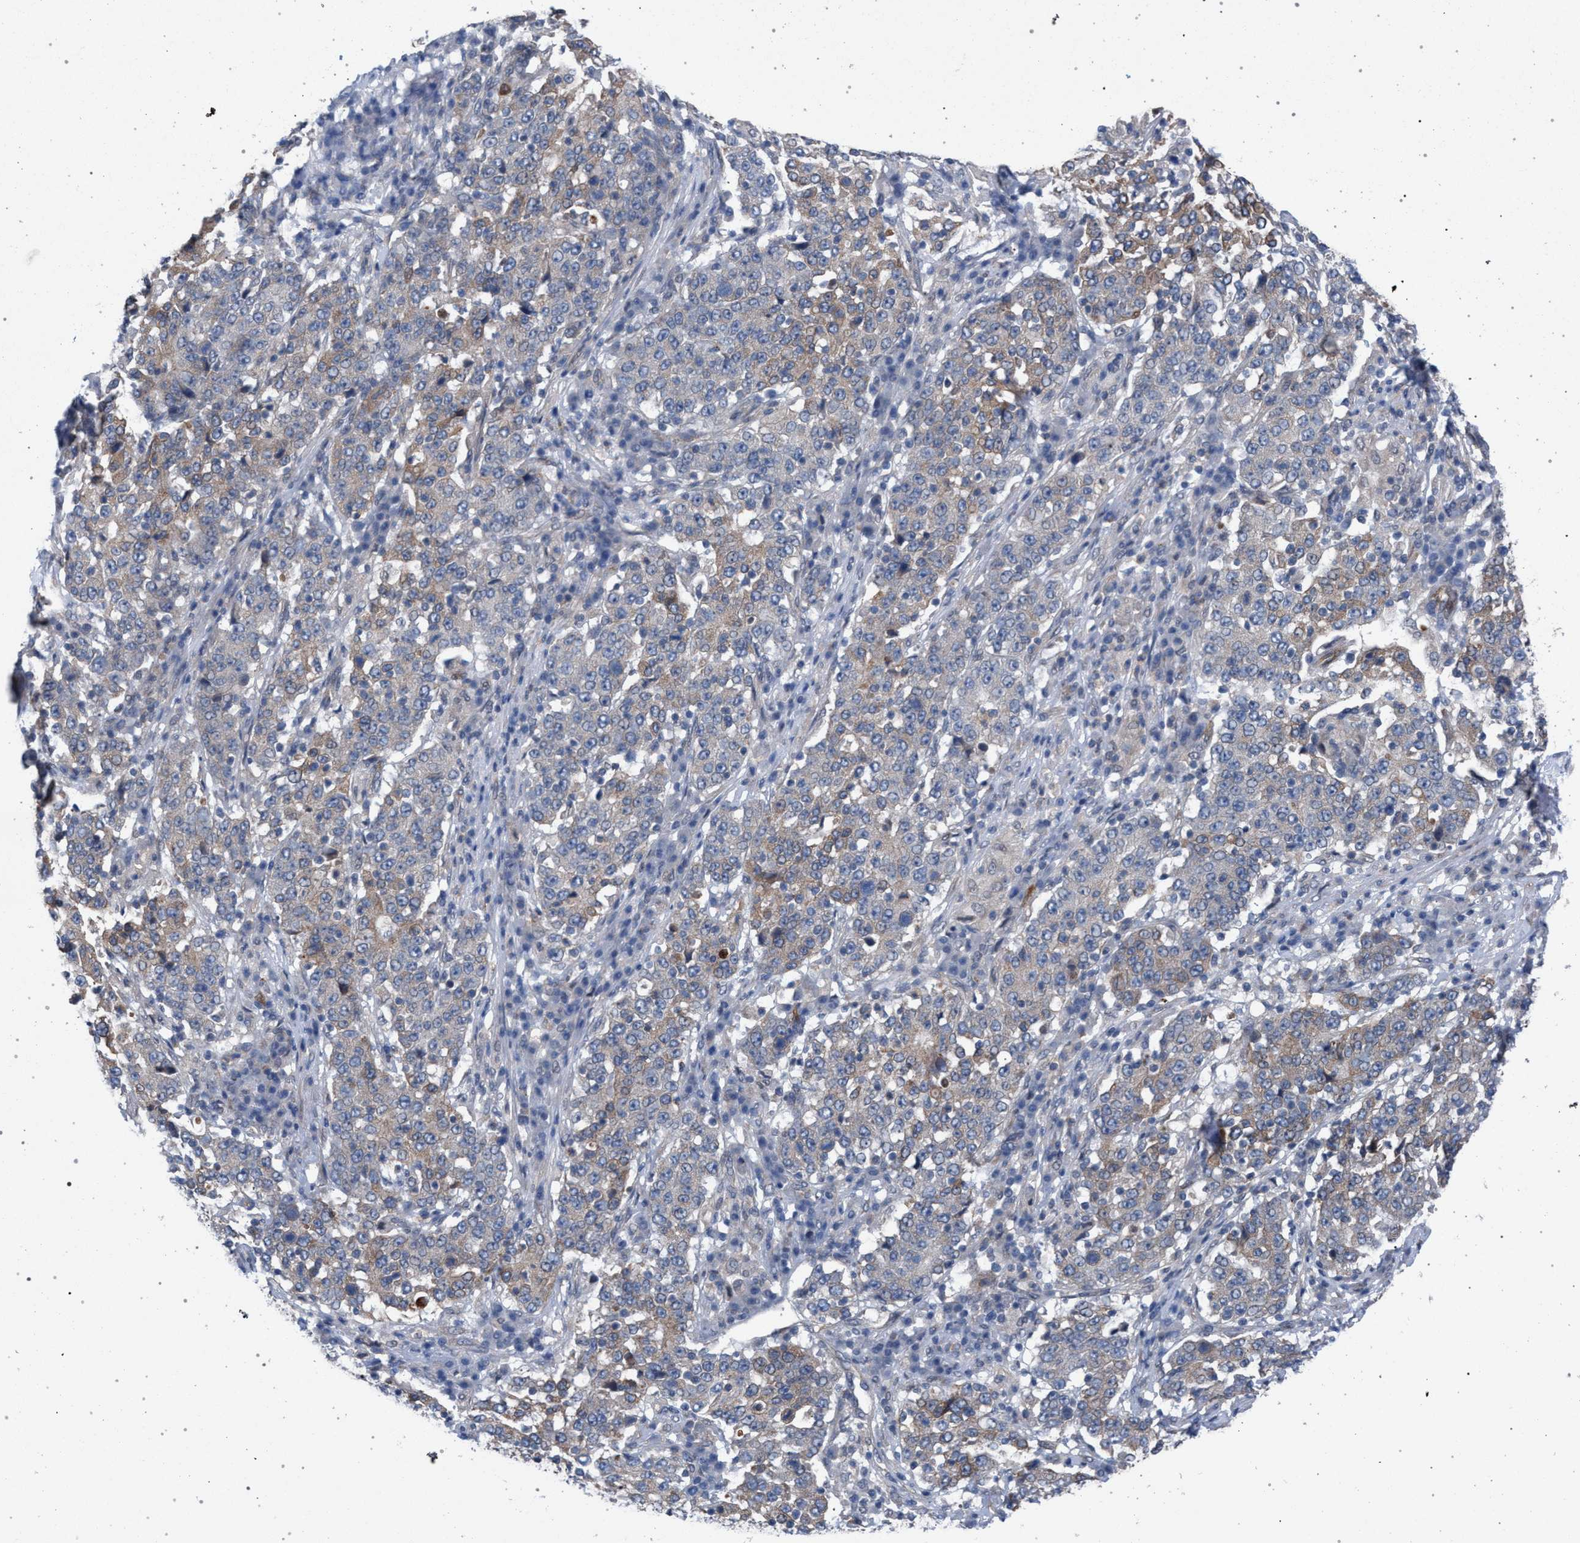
{"staining": {"intensity": "weak", "quantity": "25%-75%", "location": "cytoplasmic/membranous"}, "tissue": "stomach cancer", "cell_type": "Tumor cells", "image_type": "cancer", "snomed": [{"axis": "morphology", "description": "Adenocarcinoma, NOS"}, {"axis": "topography", "description": "Stomach"}], "caption": "A micrograph of human stomach adenocarcinoma stained for a protein displays weak cytoplasmic/membranous brown staining in tumor cells.", "gene": "ARPC5L", "patient": {"sex": "male", "age": 59}}